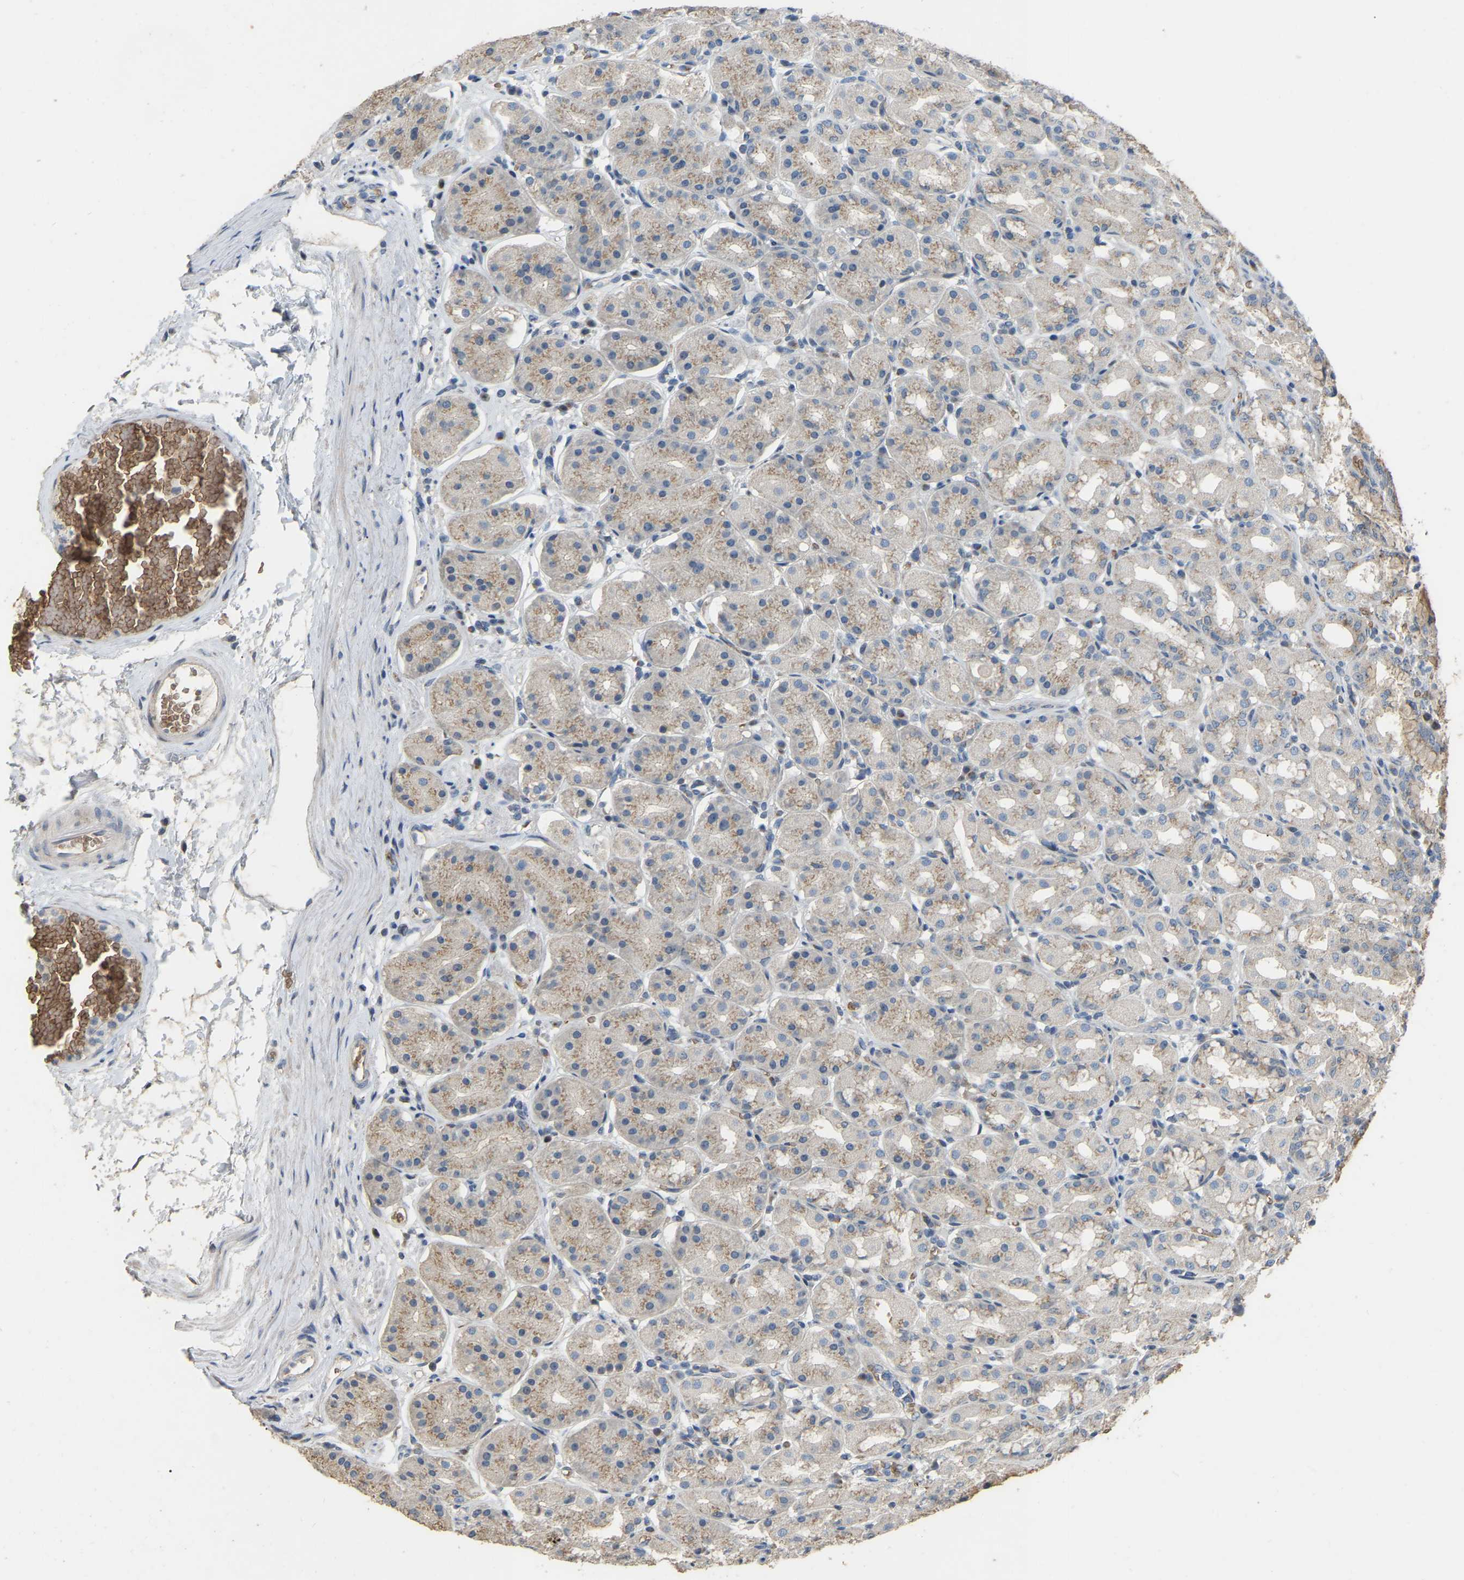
{"staining": {"intensity": "moderate", "quantity": "25%-75%", "location": "cytoplasmic/membranous"}, "tissue": "stomach", "cell_type": "Glandular cells", "image_type": "normal", "snomed": [{"axis": "morphology", "description": "Normal tissue, NOS"}, {"axis": "topography", "description": "Stomach"}, {"axis": "topography", "description": "Stomach, lower"}], "caption": "Immunohistochemistry (IHC) micrograph of unremarkable stomach stained for a protein (brown), which displays medium levels of moderate cytoplasmic/membranous staining in about 25%-75% of glandular cells.", "gene": "CFAP298", "patient": {"sex": "female", "age": 56}}